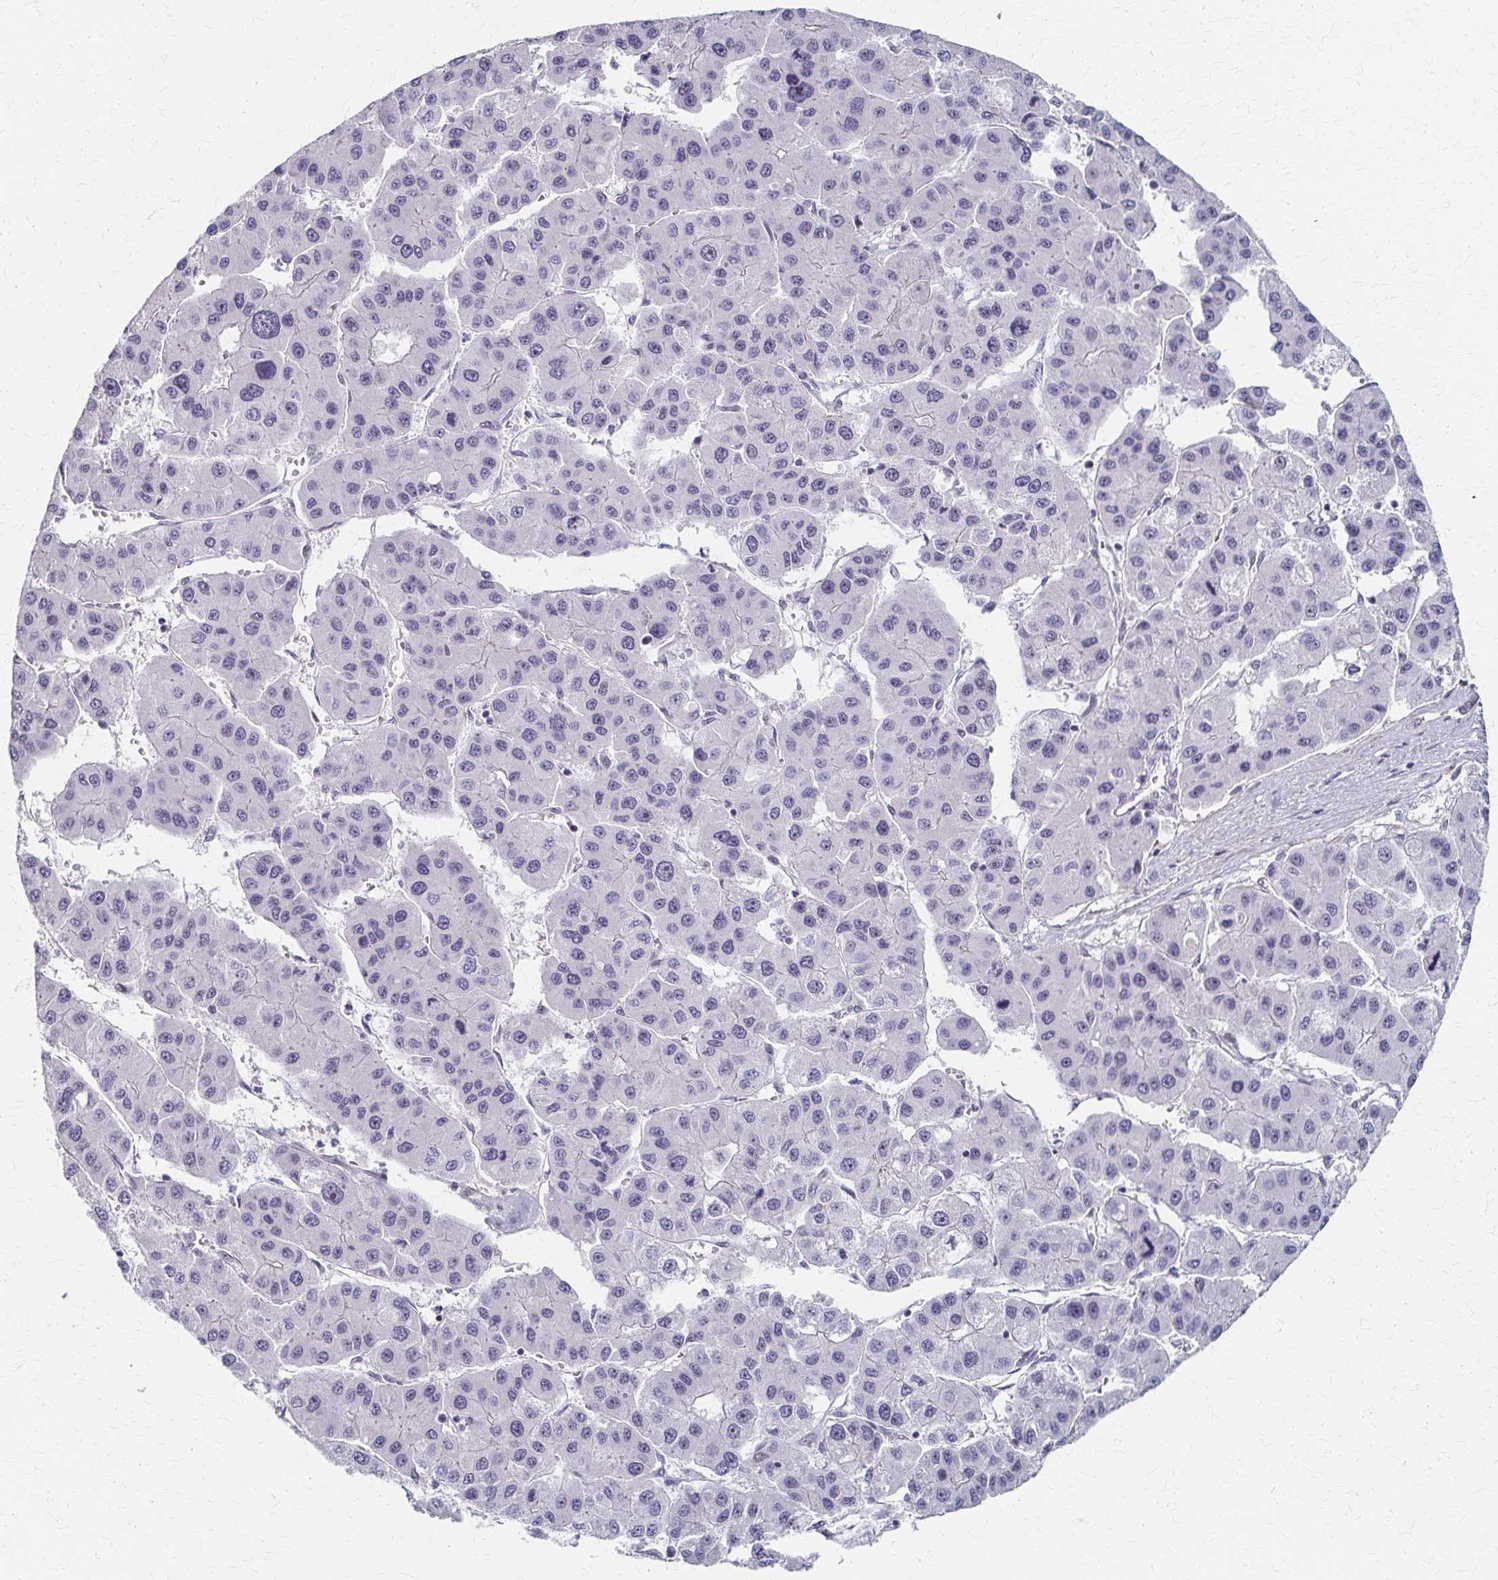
{"staining": {"intensity": "negative", "quantity": "none", "location": "none"}, "tissue": "liver cancer", "cell_type": "Tumor cells", "image_type": "cancer", "snomed": [{"axis": "morphology", "description": "Carcinoma, Hepatocellular, NOS"}, {"axis": "topography", "description": "Liver"}], "caption": "A high-resolution histopathology image shows immunohistochemistry staining of liver cancer, which exhibits no significant positivity in tumor cells.", "gene": "PES1", "patient": {"sex": "male", "age": 73}}